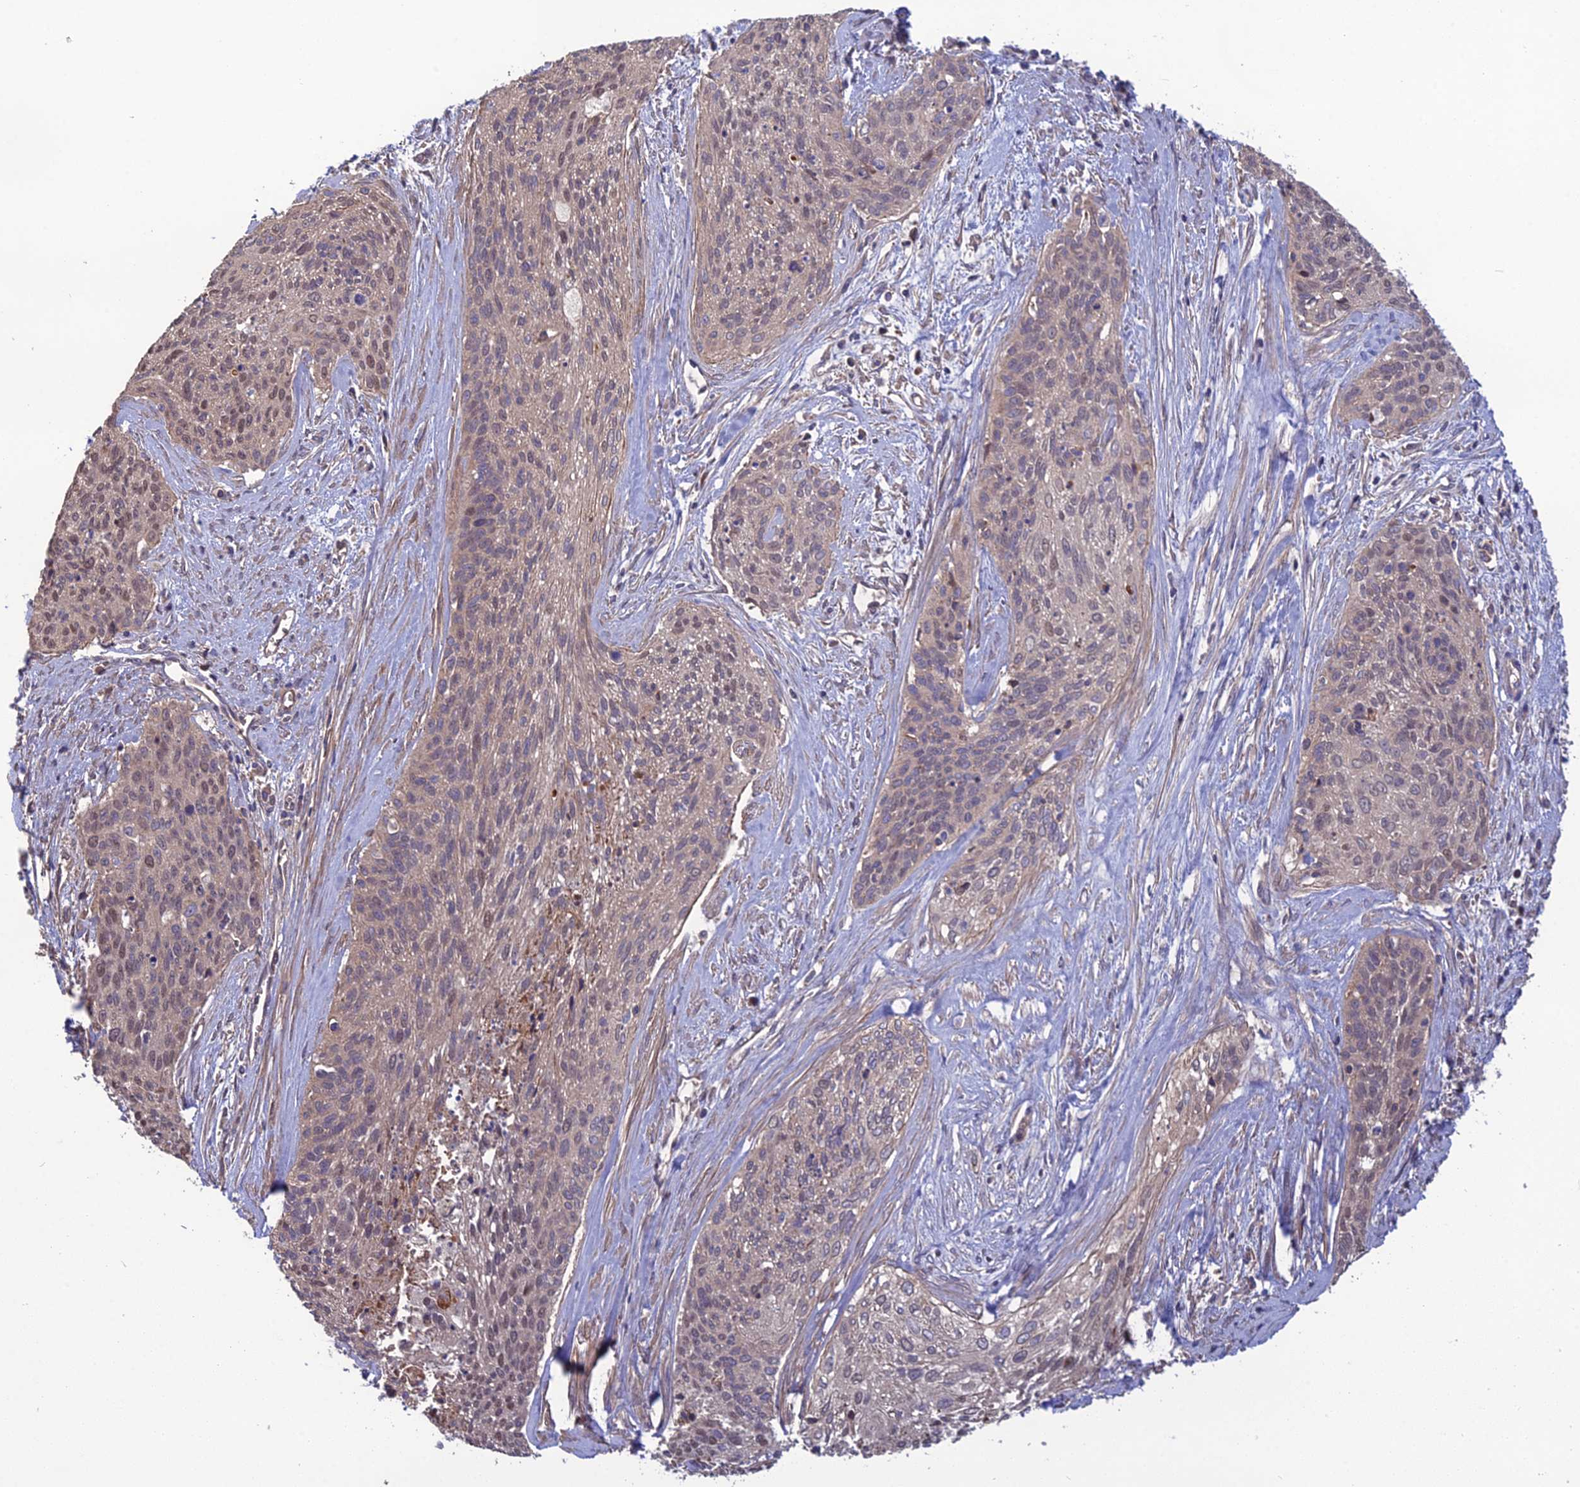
{"staining": {"intensity": "weak", "quantity": "<25%", "location": "cytoplasmic/membranous"}, "tissue": "cervical cancer", "cell_type": "Tumor cells", "image_type": "cancer", "snomed": [{"axis": "morphology", "description": "Squamous cell carcinoma, NOS"}, {"axis": "topography", "description": "Cervix"}], "caption": "High power microscopy image of an immunohistochemistry (IHC) micrograph of cervical cancer, revealing no significant staining in tumor cells. (Stains: DAB immunohistochemistry with hematoxylin counter stain, Microscopy: brightfield microscopy at high magnification).", "gene": "GALR2", "patient": {"sex": "female", "age": 55}}